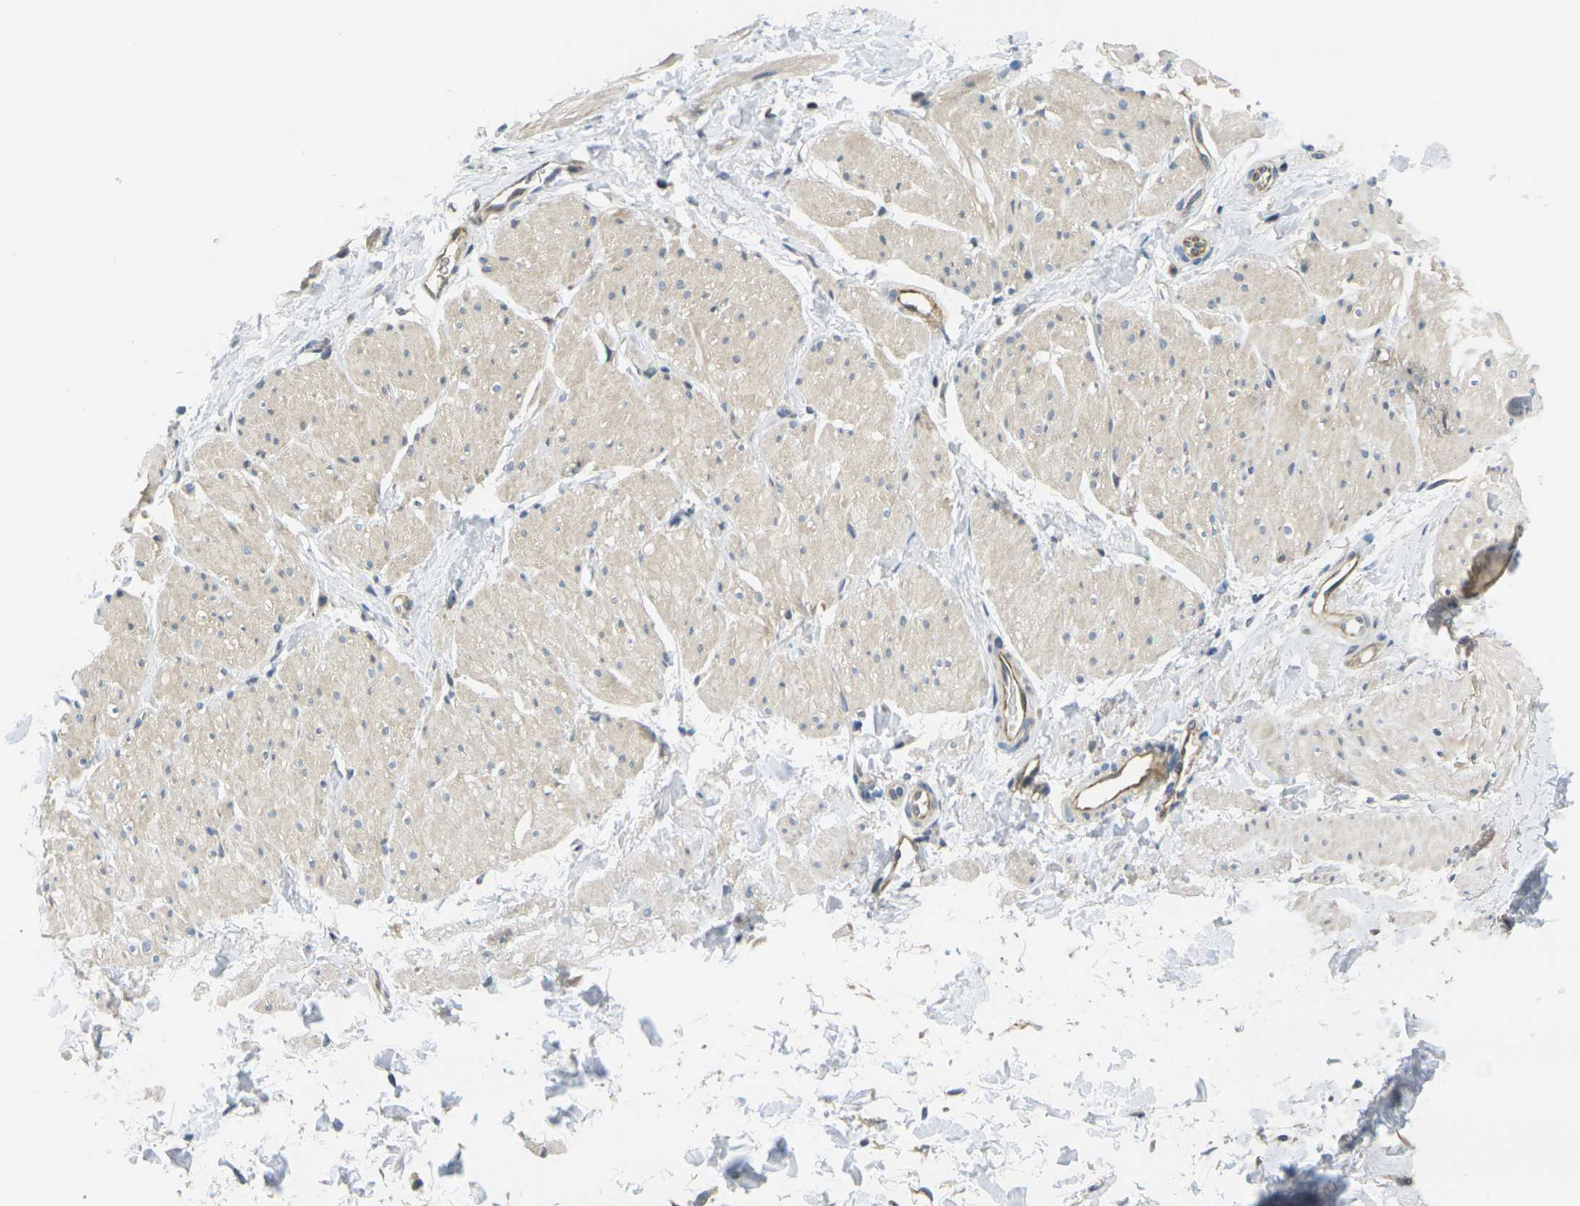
{"staining": {"intensity": "negative", "quantity": "none", "location": "none"}, "tissue": "smooth muscle", "cell_type": "Smooth muscle cells", "image_type": "normal", "snomed": [{"axis": "morphology", "description": "Normal tissue, NOS"}, {"axis": "topography", "description": "Smooth muscle"}], "caption": "An immunohistochemistry photomicrograph of normal smooth muscle is shown. There is no staining in smooth muscle cells of smooth muscle.", "gene": "MINAR2", "patient": {"sex": "male", "age": 16}}